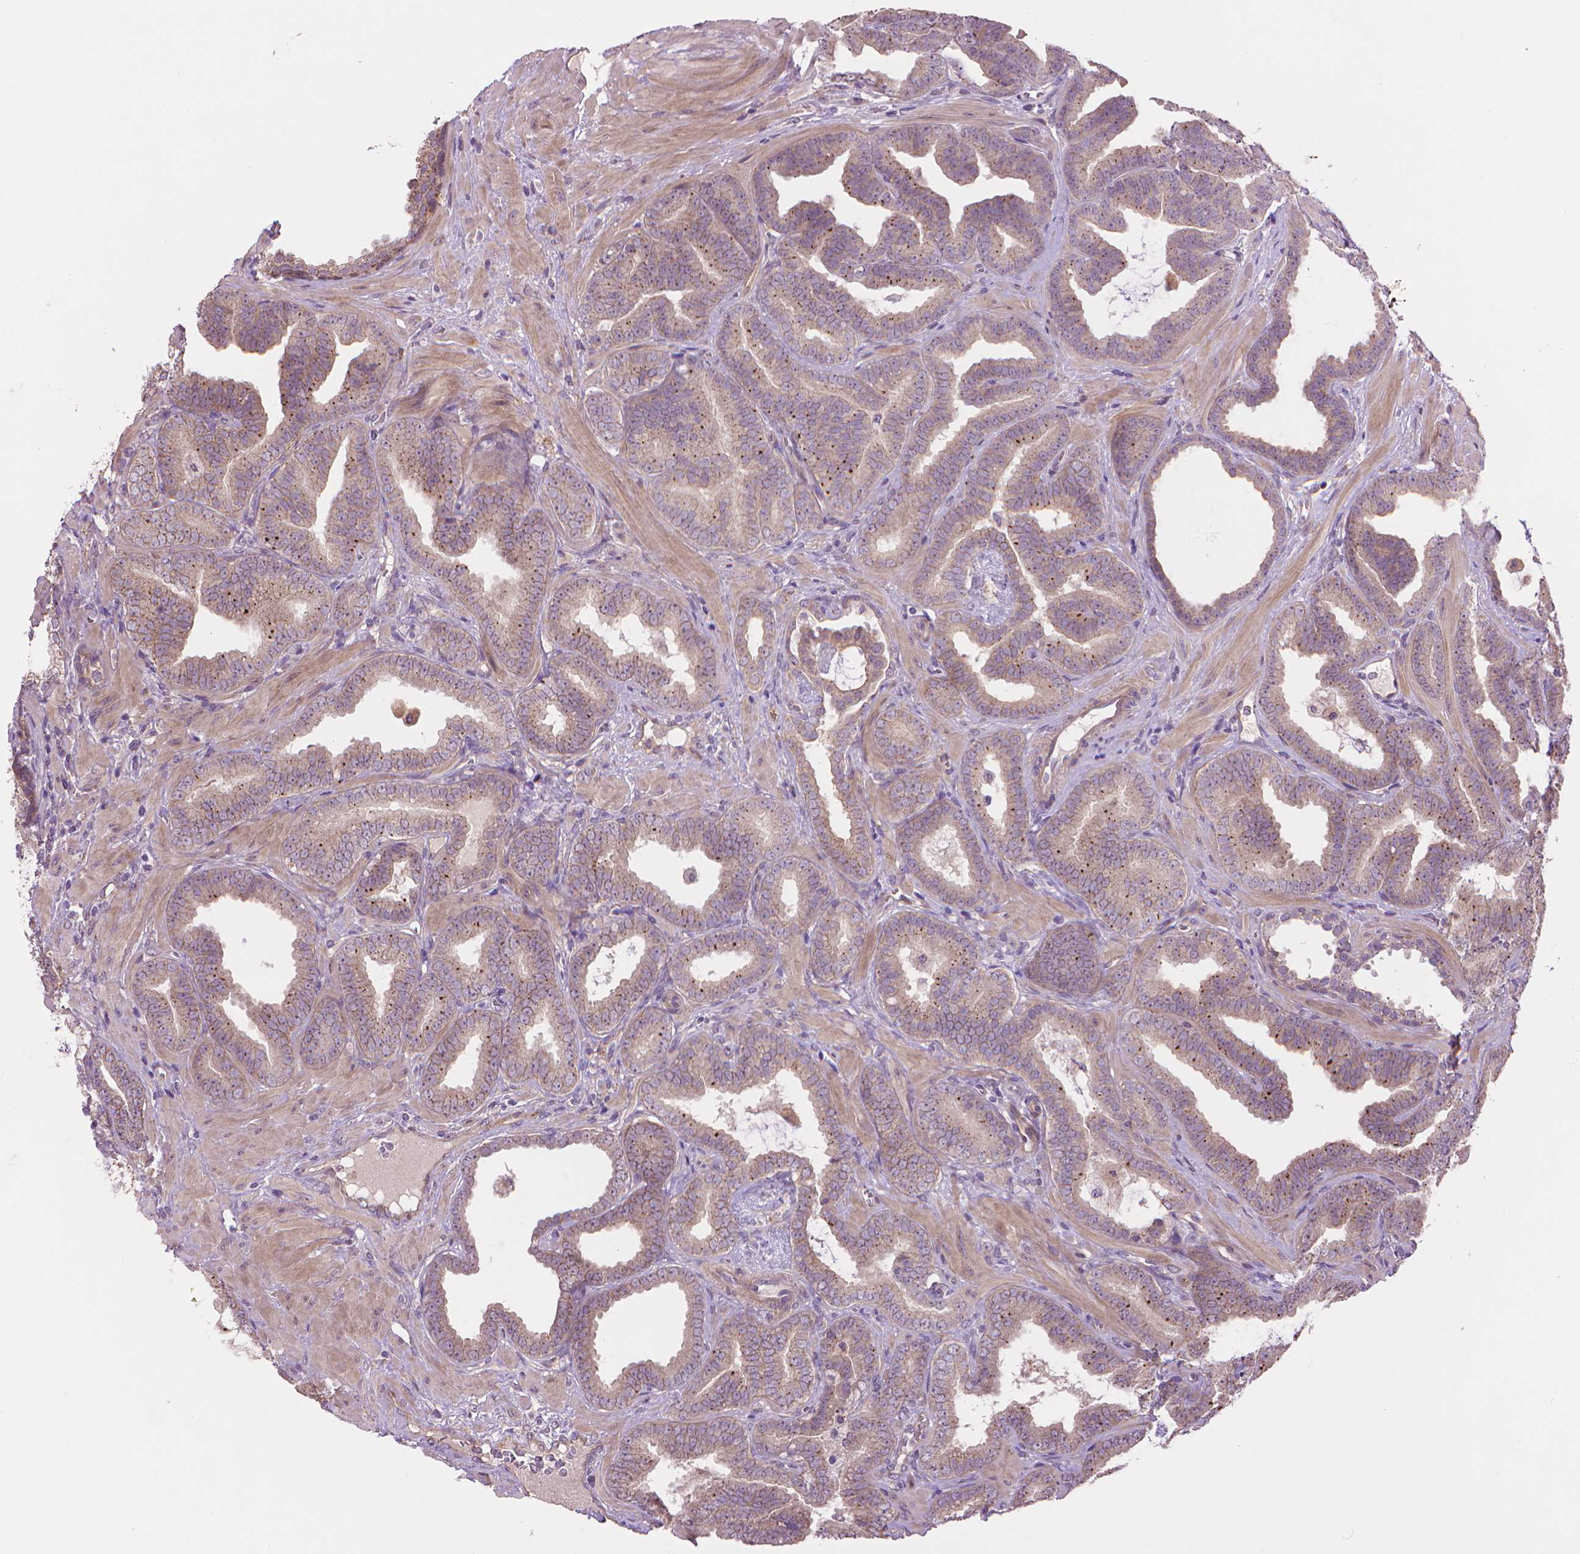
{"staining": {"intensity": "moderate", "quantity": "<25%", "location": "cytoplasmic/membranous"}, "tissue": "prostate cancer", "cell_type": "Tumor cells", "image_type": "cancer", "snomed": [{"axis": "morphology", "description": "Adenocarcinoma, Low grade"}, {"axis": "topography", "description": "Prostate"}], "caption": "Immunohistochemistry (IHC) of adenocarcinoma (low-grade) (prostate) displays low levels of moderate cytoplasmic/membranous staining in approximately <25% of tumor cells. The staining is performed using DAB brown chromogen to label protein expression. The nuclei are counter-stained blue using hematoxylin.", "gene": "AMMECR1", "patient": {"sex": "male", "age": 63}}